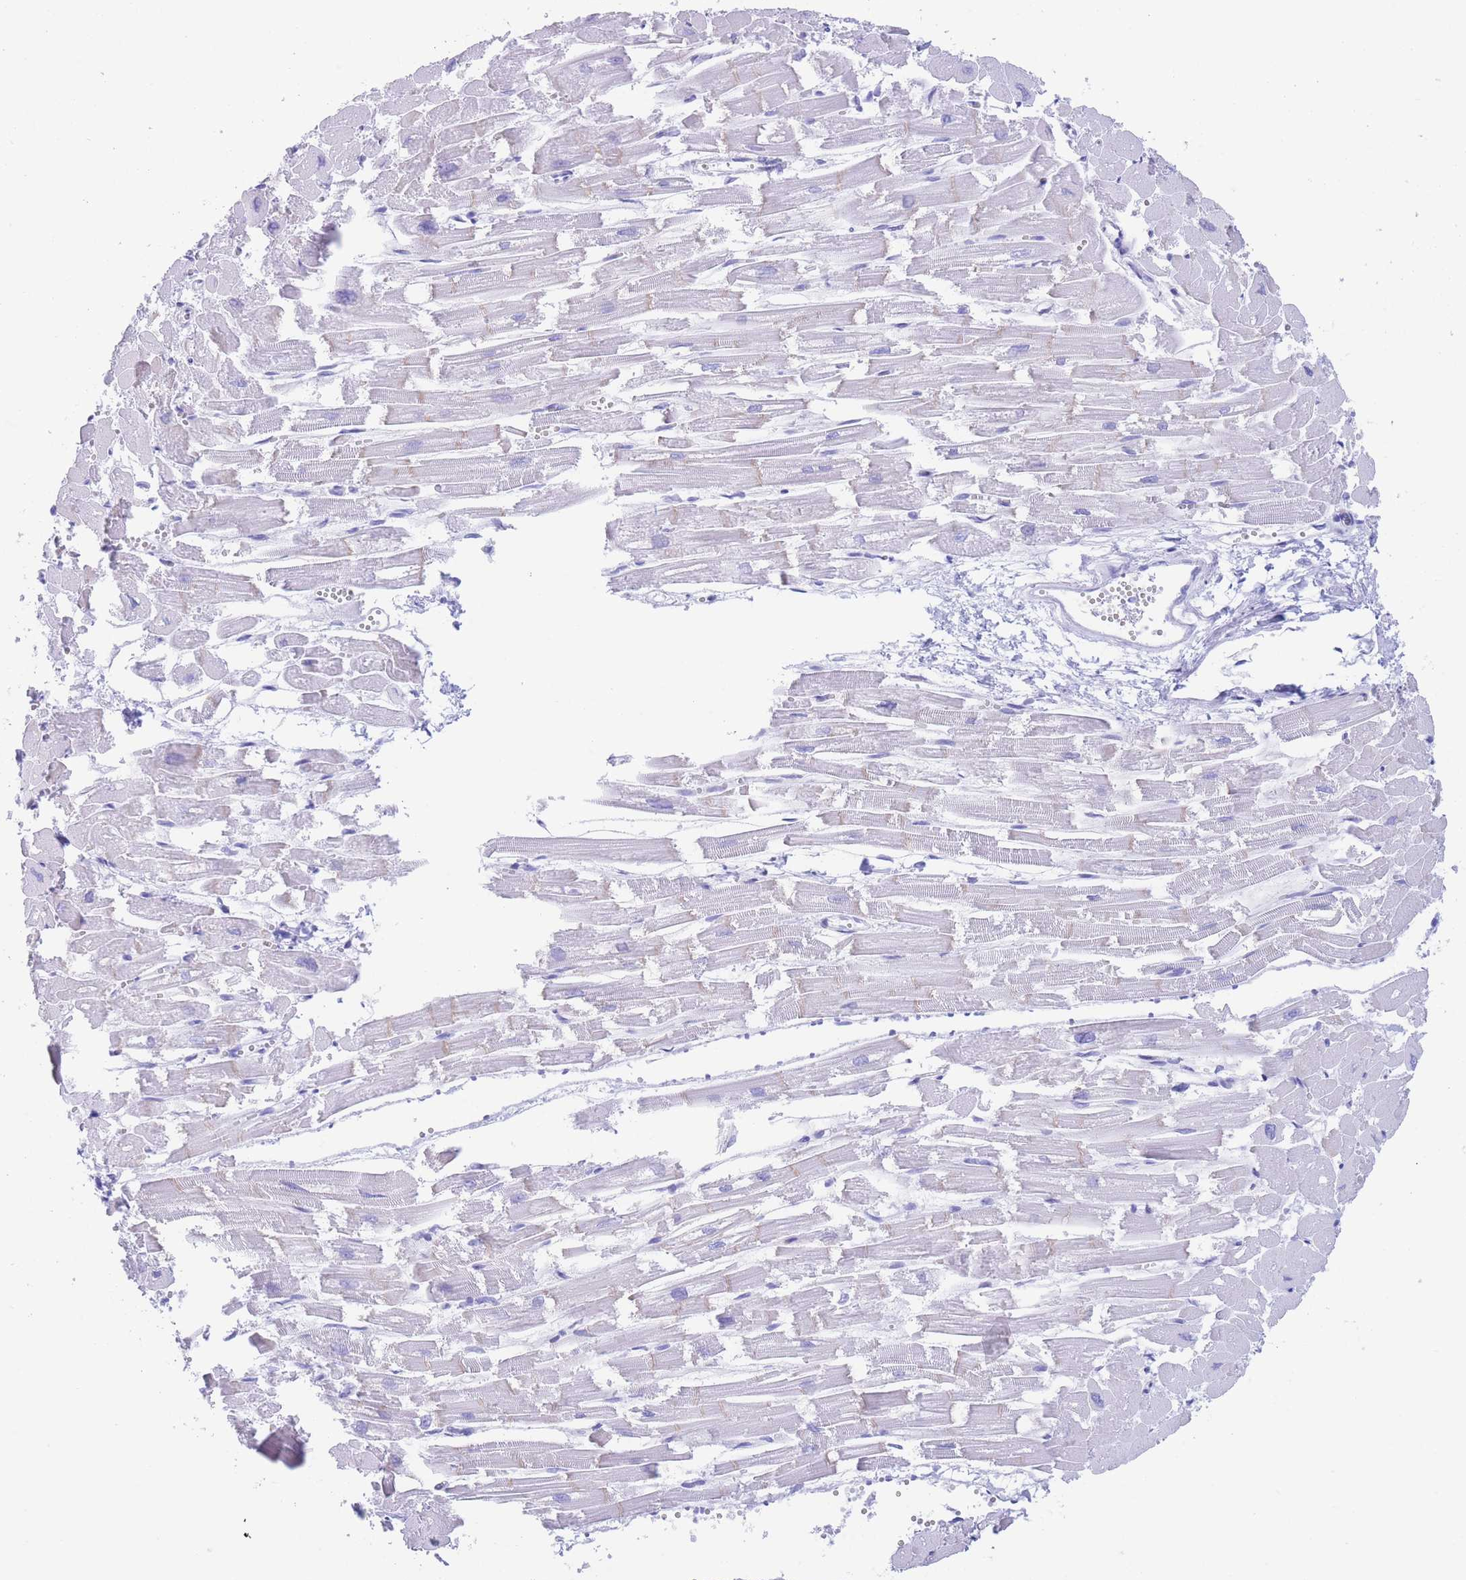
{"staining": {"intensity": "negative", "quantity": "none", "location": "none"}, "tissue": "heart muscle", "cell_type": "Cardiomyocytes", "image_type": "normal", "snomed": [{"axis": "morphology", "description": "Normal tissue, NOS"}, {"axis": "topography", "description": "Heart"}], "caption": "Immunohistochemistry of unremarkable heart muscle demonstrates no staining in cardiomyocytes. Brightfield microscopy of immunohistochemistry (IHC) stained with DAB (brown) and hematoxylin (blue), captured at high magnification.", "gene": "SLCO1B1", "patient": {"sex": "male", "age": 54}}